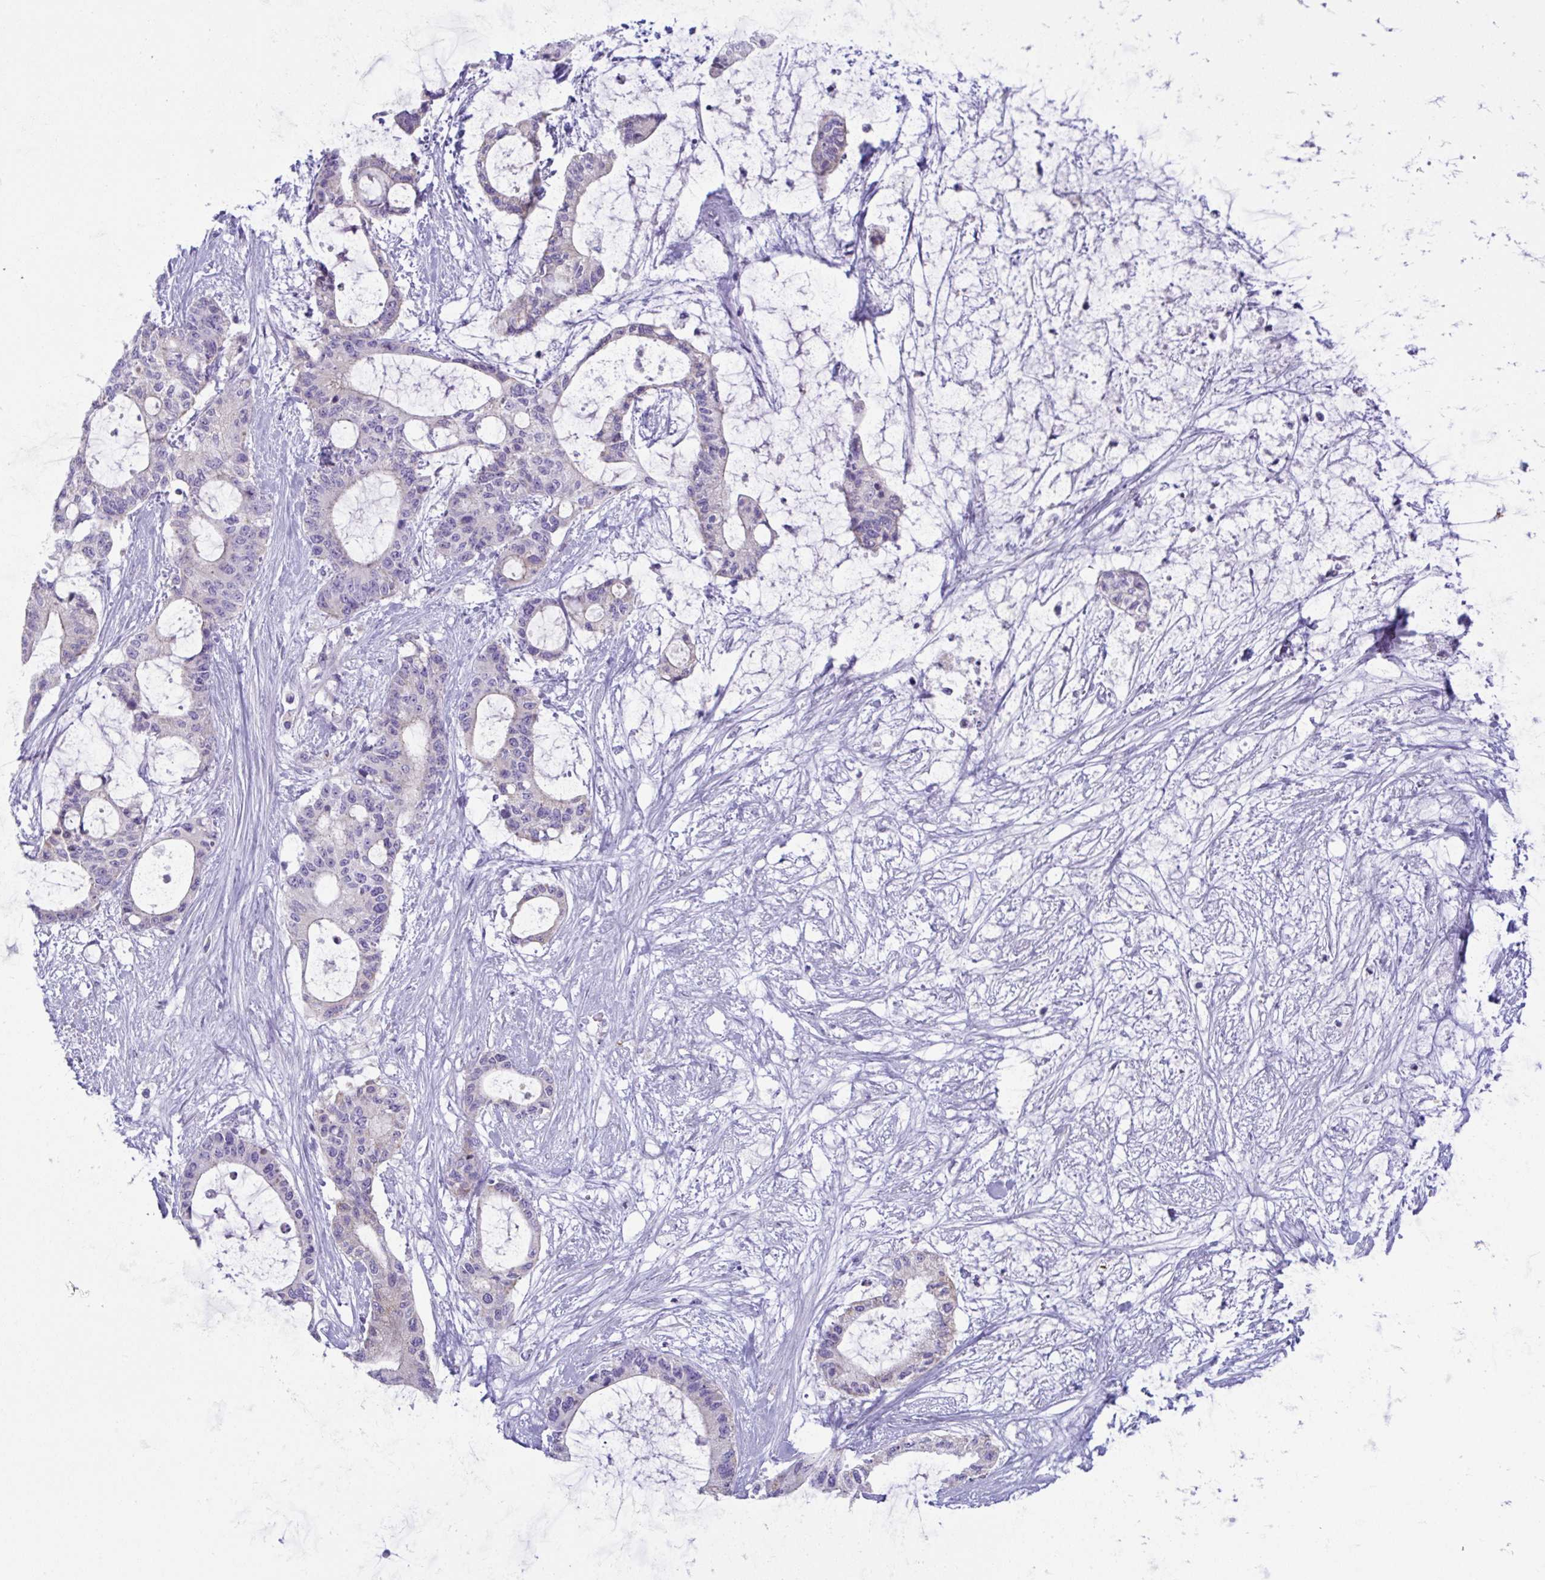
{"staining": {"intensity": "weak", "quantity": "<25%", "location": "cytoplasmic/membranous"}, "tissue": "liver cancer", "cell_type": "Tumor cells", "image_type": "cancer", "snomed": [{"axis": "morphology", "description": "Normal tissue, NOS"}, {"axis": "morphology", "description": "Cholangiocarcinoma"}, {"axis": "topography", "description": "Liver"}, {"axis": "topography", "description": "Peripheral nerve tissue"}], "caption": "There is no significant positivity in tumor cells of liver cancer.", "gene": "PLA2G12B", "patient": {"sex": "female", "age": 73}}